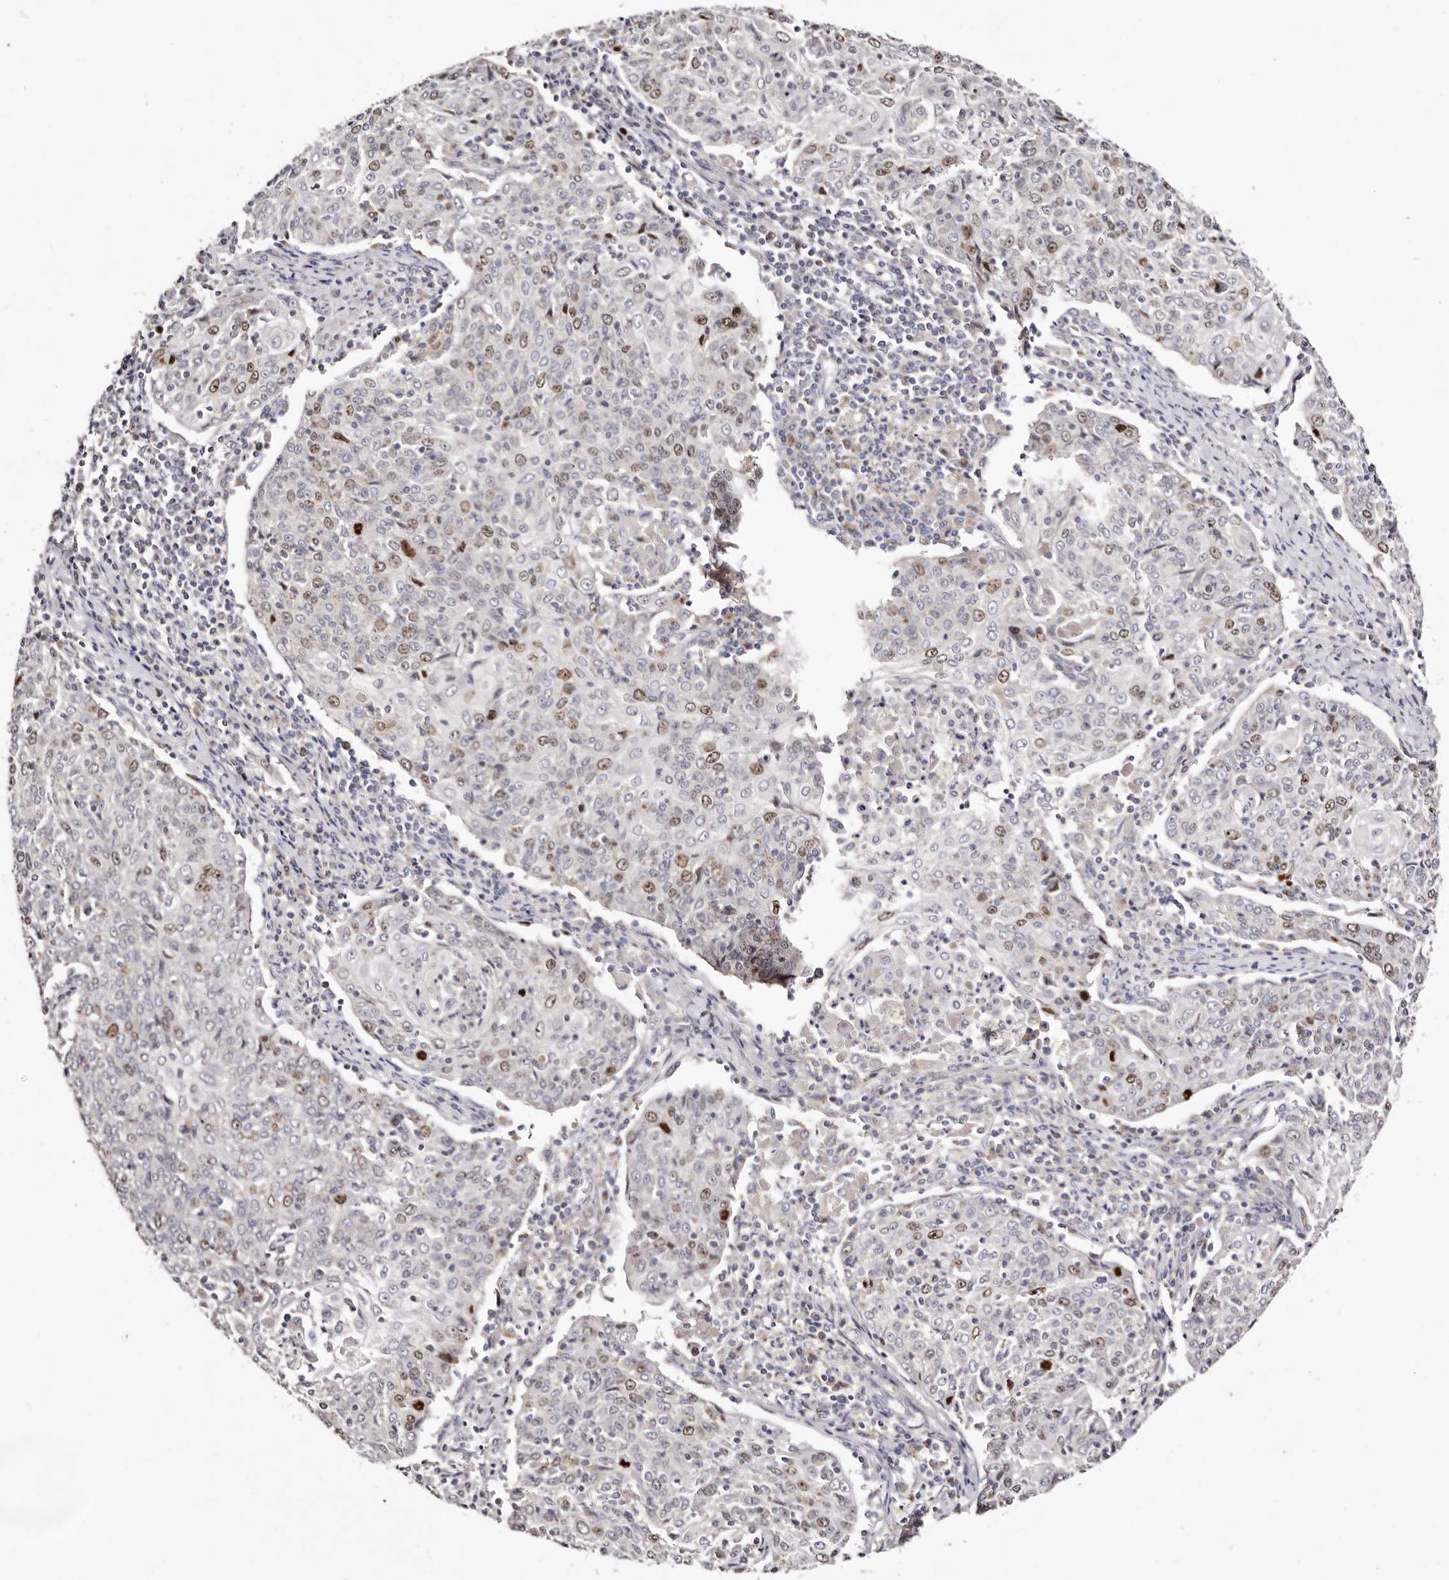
{"staining": {"intensity": "weak", "quantity": "25%-75%", "location": "nuclear"}, "tissue": "cervical cancer", "cell_type": "Tumor cells", "image_type": "cancer", "snomed": [{"axis": "morphology", "description": "Squamous cell carcinoma, NOS"}, {"axis": "topography", "description": "Cervix"}], "caption": "Immunohistochemistry (IHC) staining of squamous cell carcinoma (cervical), which exhibits low levels of weak nuclear staining in approximately 25%-75% of tumor cells indicating weak nuclear protein positivity. The staining was performed using DAB (3,3'-diaminobenzidine) (brown) for protein detection and nuclei were counterstained in hematoxylin (blue).", "gene": "CDCA8", "patient": {"sex": "female", "age": 48}}